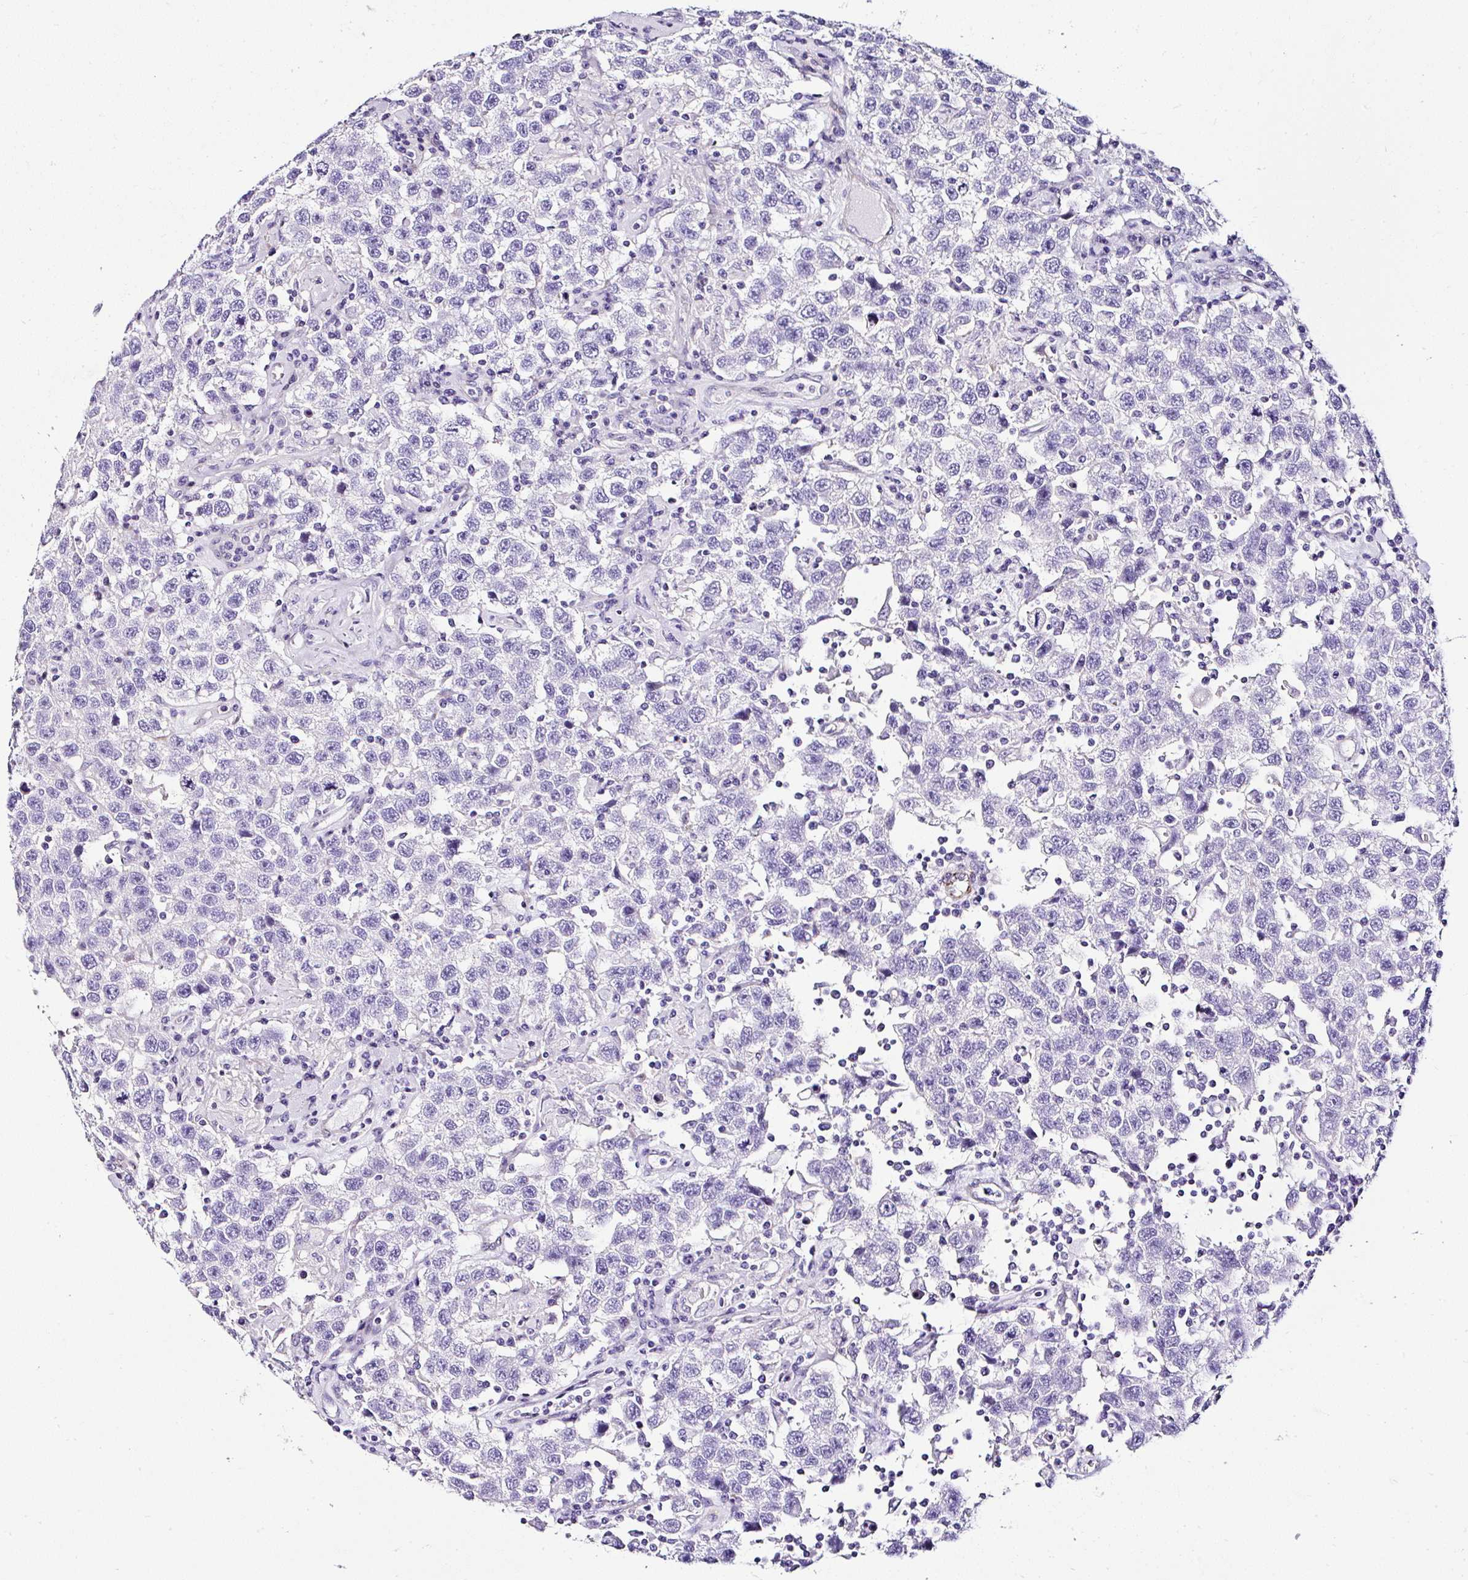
{"staining": {"intensity": "negative", "quantity": "none", "location": "none"}, "tissue": "testis cancer", "cell_type": "Tumor cells", "image_type": "cancer", "snomed": [{"axis": "morphology", "description": "Seminoma, NOS"}, {"axis": "topography", "description": "Testis"}], "caption": "DAB immunohistochemical staining of human testis cancer reveals no significant staining in tumor cells.", "gene": "DEPDC5", "patient": {"sex": "male", "age": 41}}